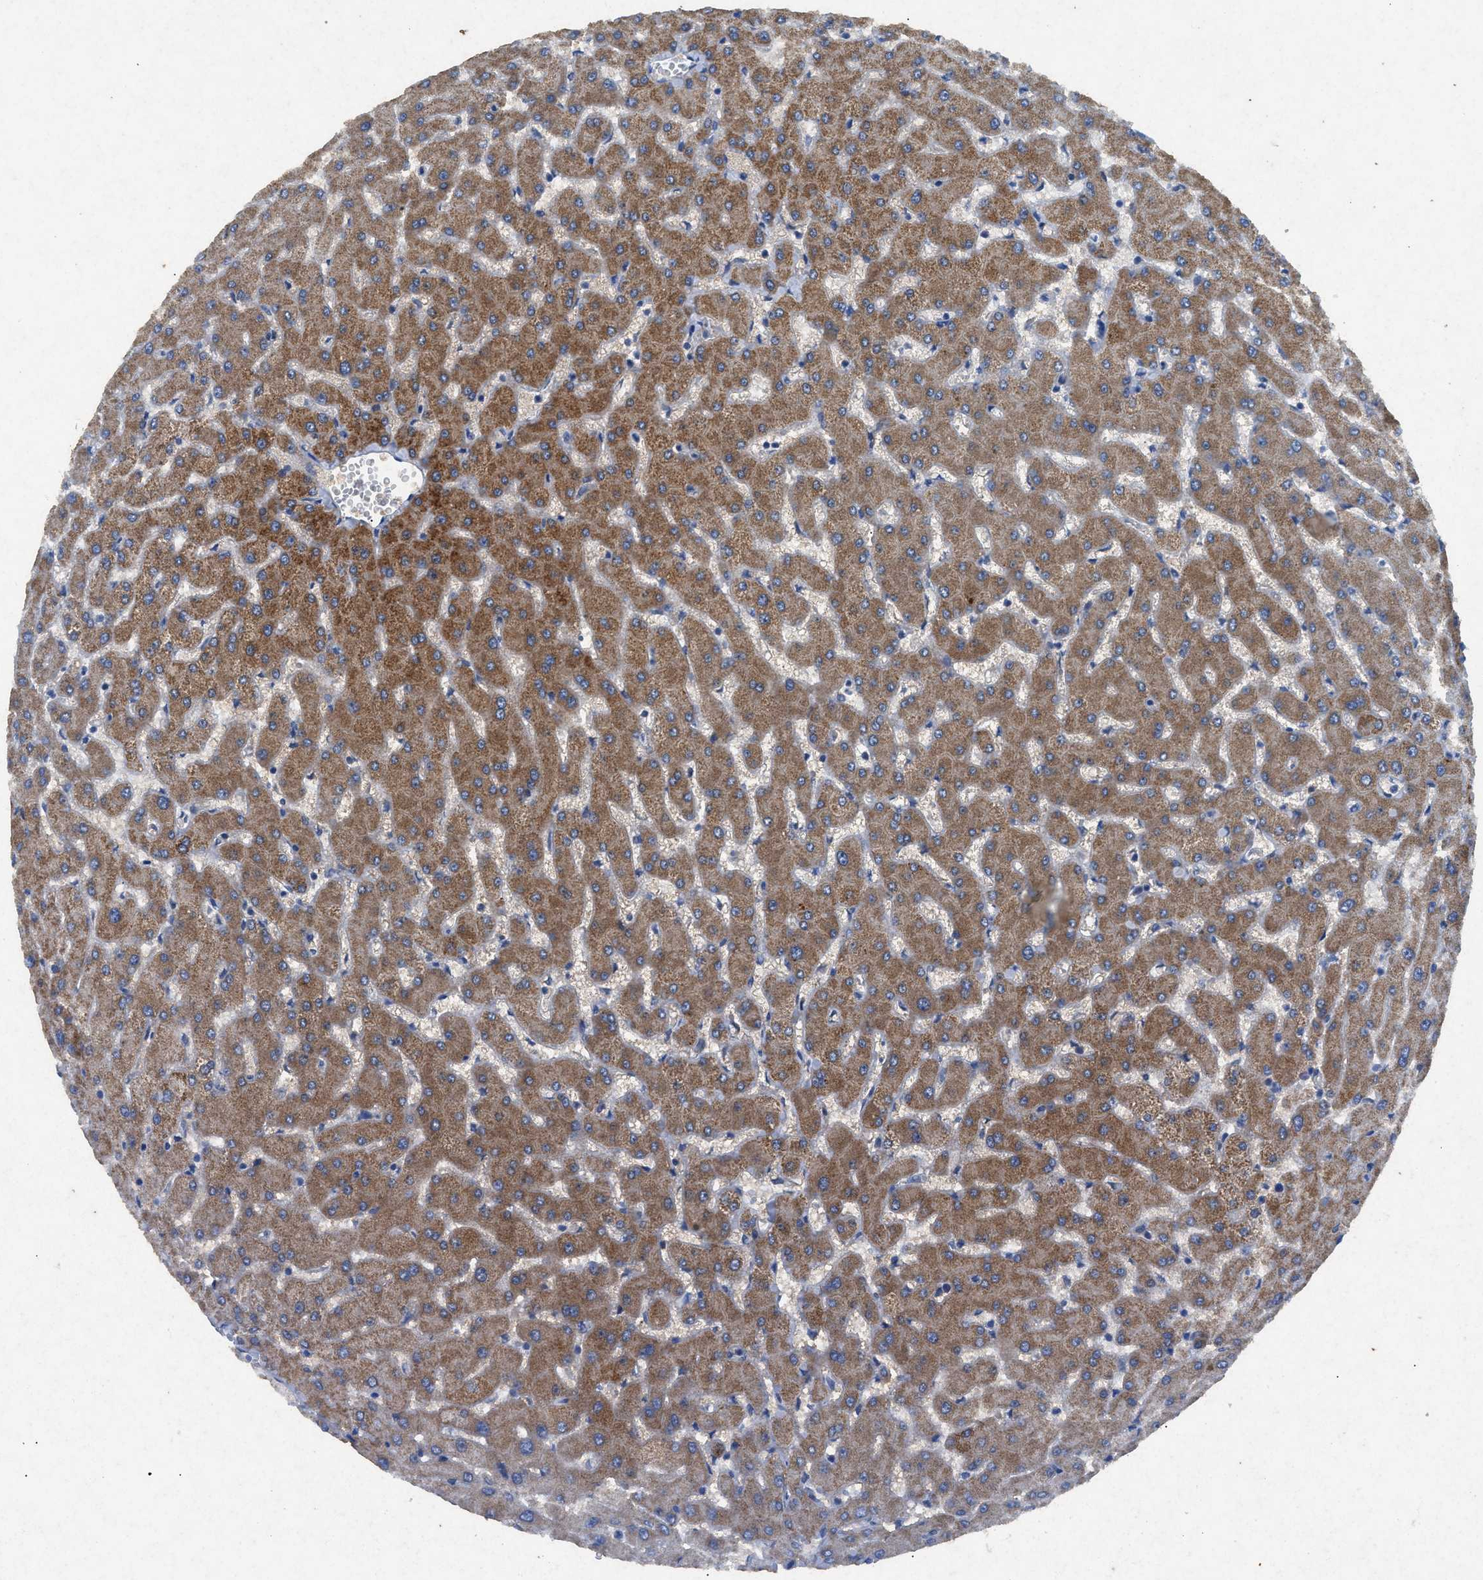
{"staining": {"intensity": "weak", "quantity": ">75%", "location": "cytoplasmic/membranous"}, "tissue": "liver", "cell_type": "Cholangiocytes", "image_type": "normal", "snomed": [{"axis": "morphology", "description": "Normal tissue, NOS"}, {"axis": "topography", "description": "Liver"}], "caption": "A photomicrograph showing weak cytoplasmic/membranous positivity in about >75% of cholangiocytes in normal liver, as visualized by brown immunohistochemical staining.", "gene": "CDK15", "patient": {"sex": "female", "age": 63}}